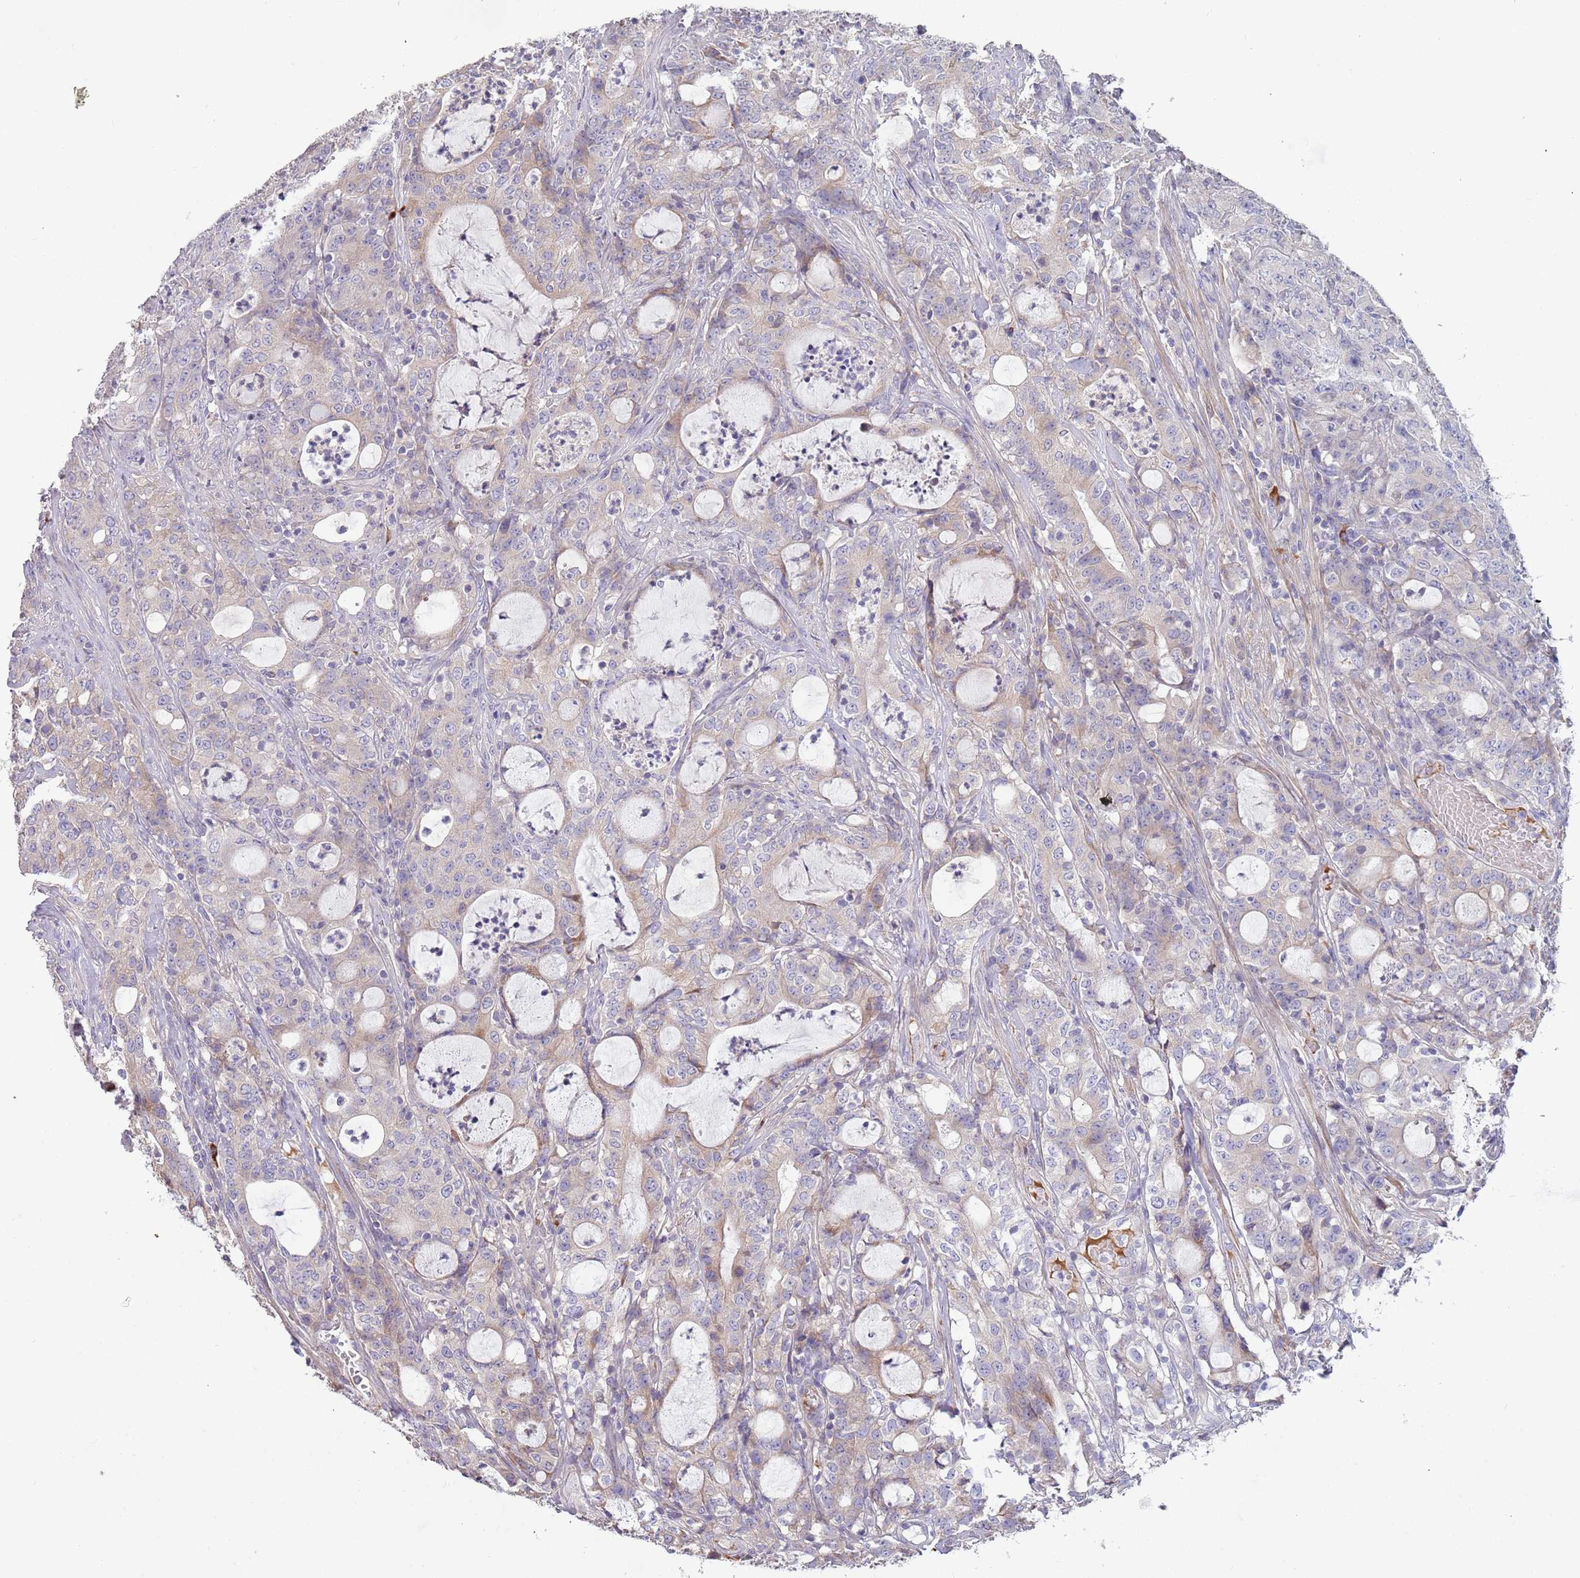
{"staining": {"intensity": "weak", "quantity": "25%-75%", "location": "cytoplasmic/membranous"}, "tissue": "colorectal cancer", "cell_type": "Tumor cells", "image_type": "cancer", "snomed": [{"axis": "morphology", "description": "Adenocarcinoma, NOS"}, {"axis": "topography", "description": "Colon"}], "caption": "Protein staining demonstrates weak cytoplasmic/membranous expression in about 25%-75% of tumor cells in colorectal cancer.", "gene": "SUSD1", "patient": {"sex": "male", "age": 83}}